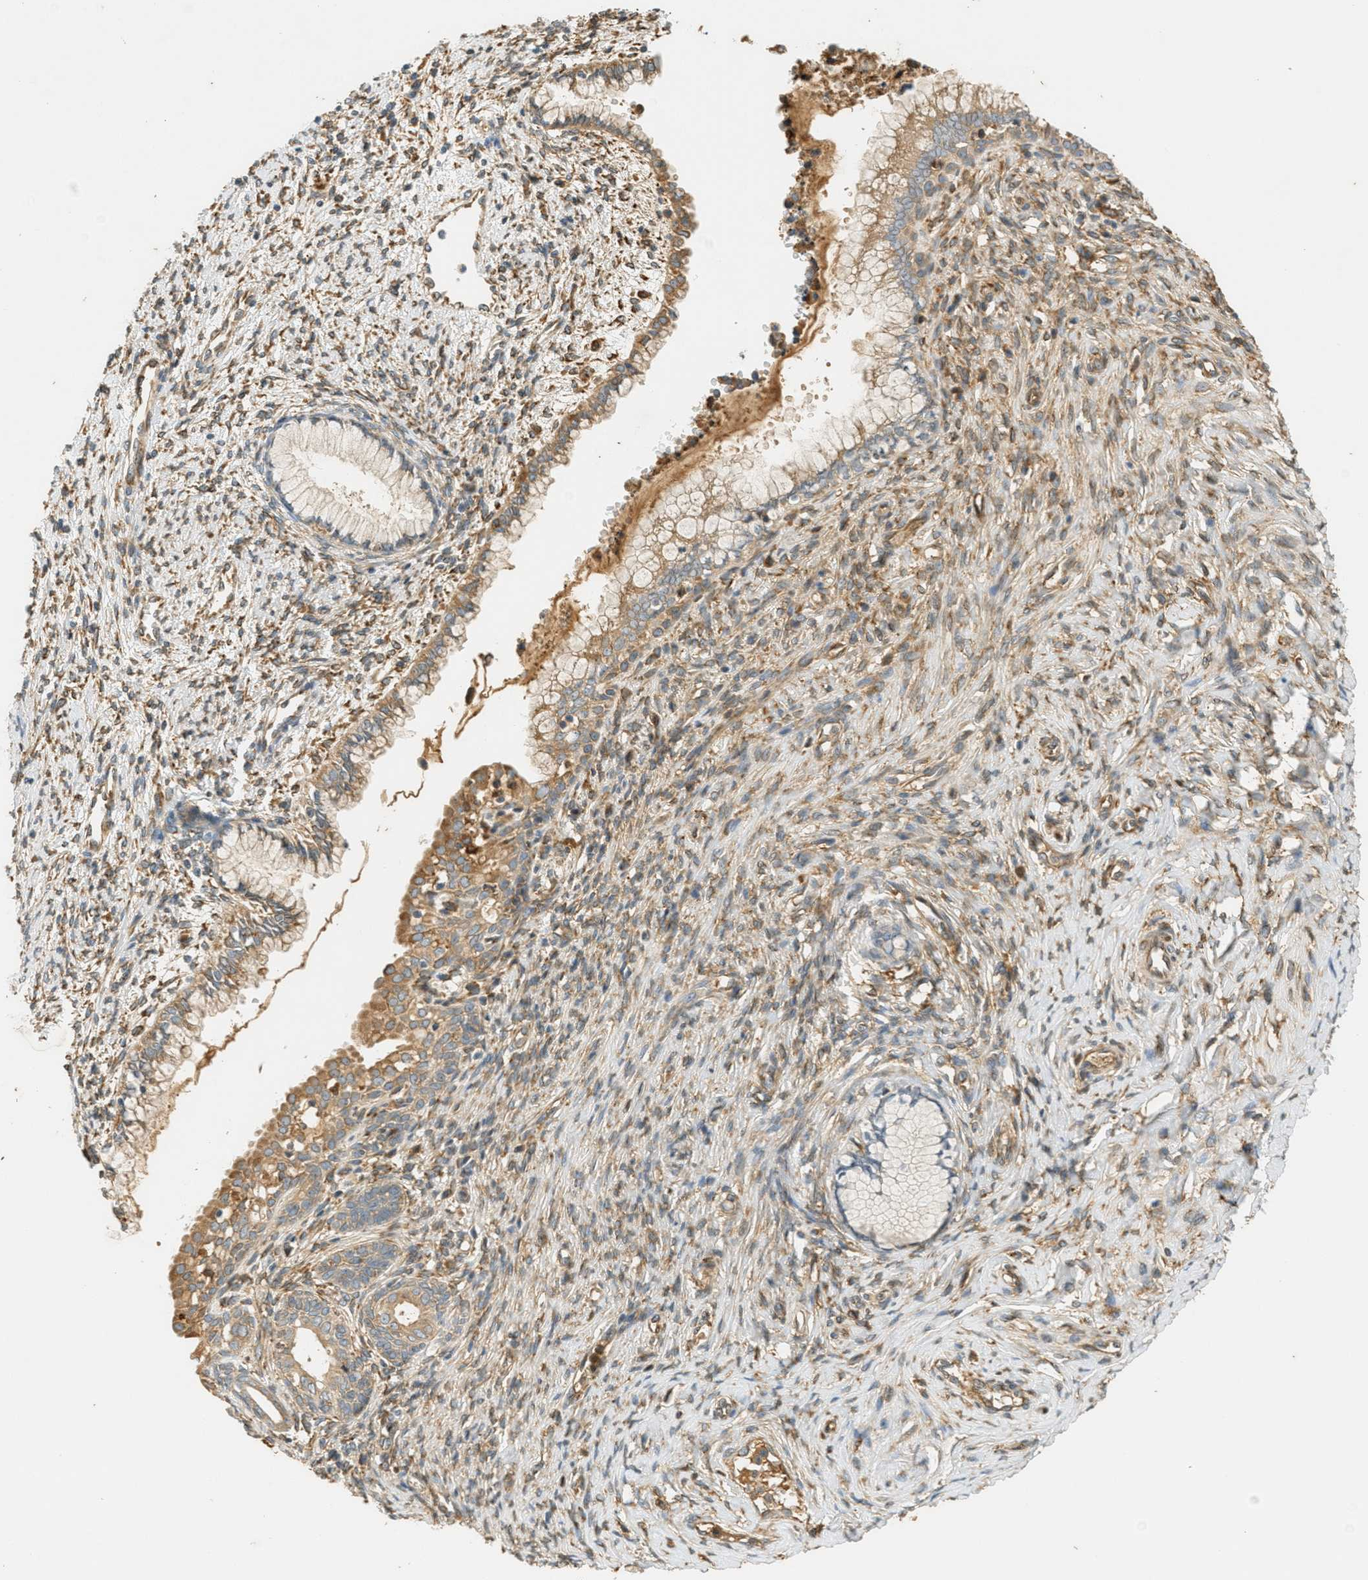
{"staining": {"intensity": "moderate", "quantity": ">75%", "location": "cytoplasmic/membranous"}, "tissue": "cervical cancer", "cell_type": "Tumor cells", "image_type": "cancer", "snomed": [{"axis": "morphology", "description": "Squamous cell carcinoma, NOS"}, {"axis": "topography", "description": "Cervix"}], "caption": "Cervical cancer stained with immunohistochemistry displays moderate cytoplasmic/membranous staining in approximately >75% of tumor cells.", "gene": "PDK1", "patient": {"sex": "female", "age": 63}}